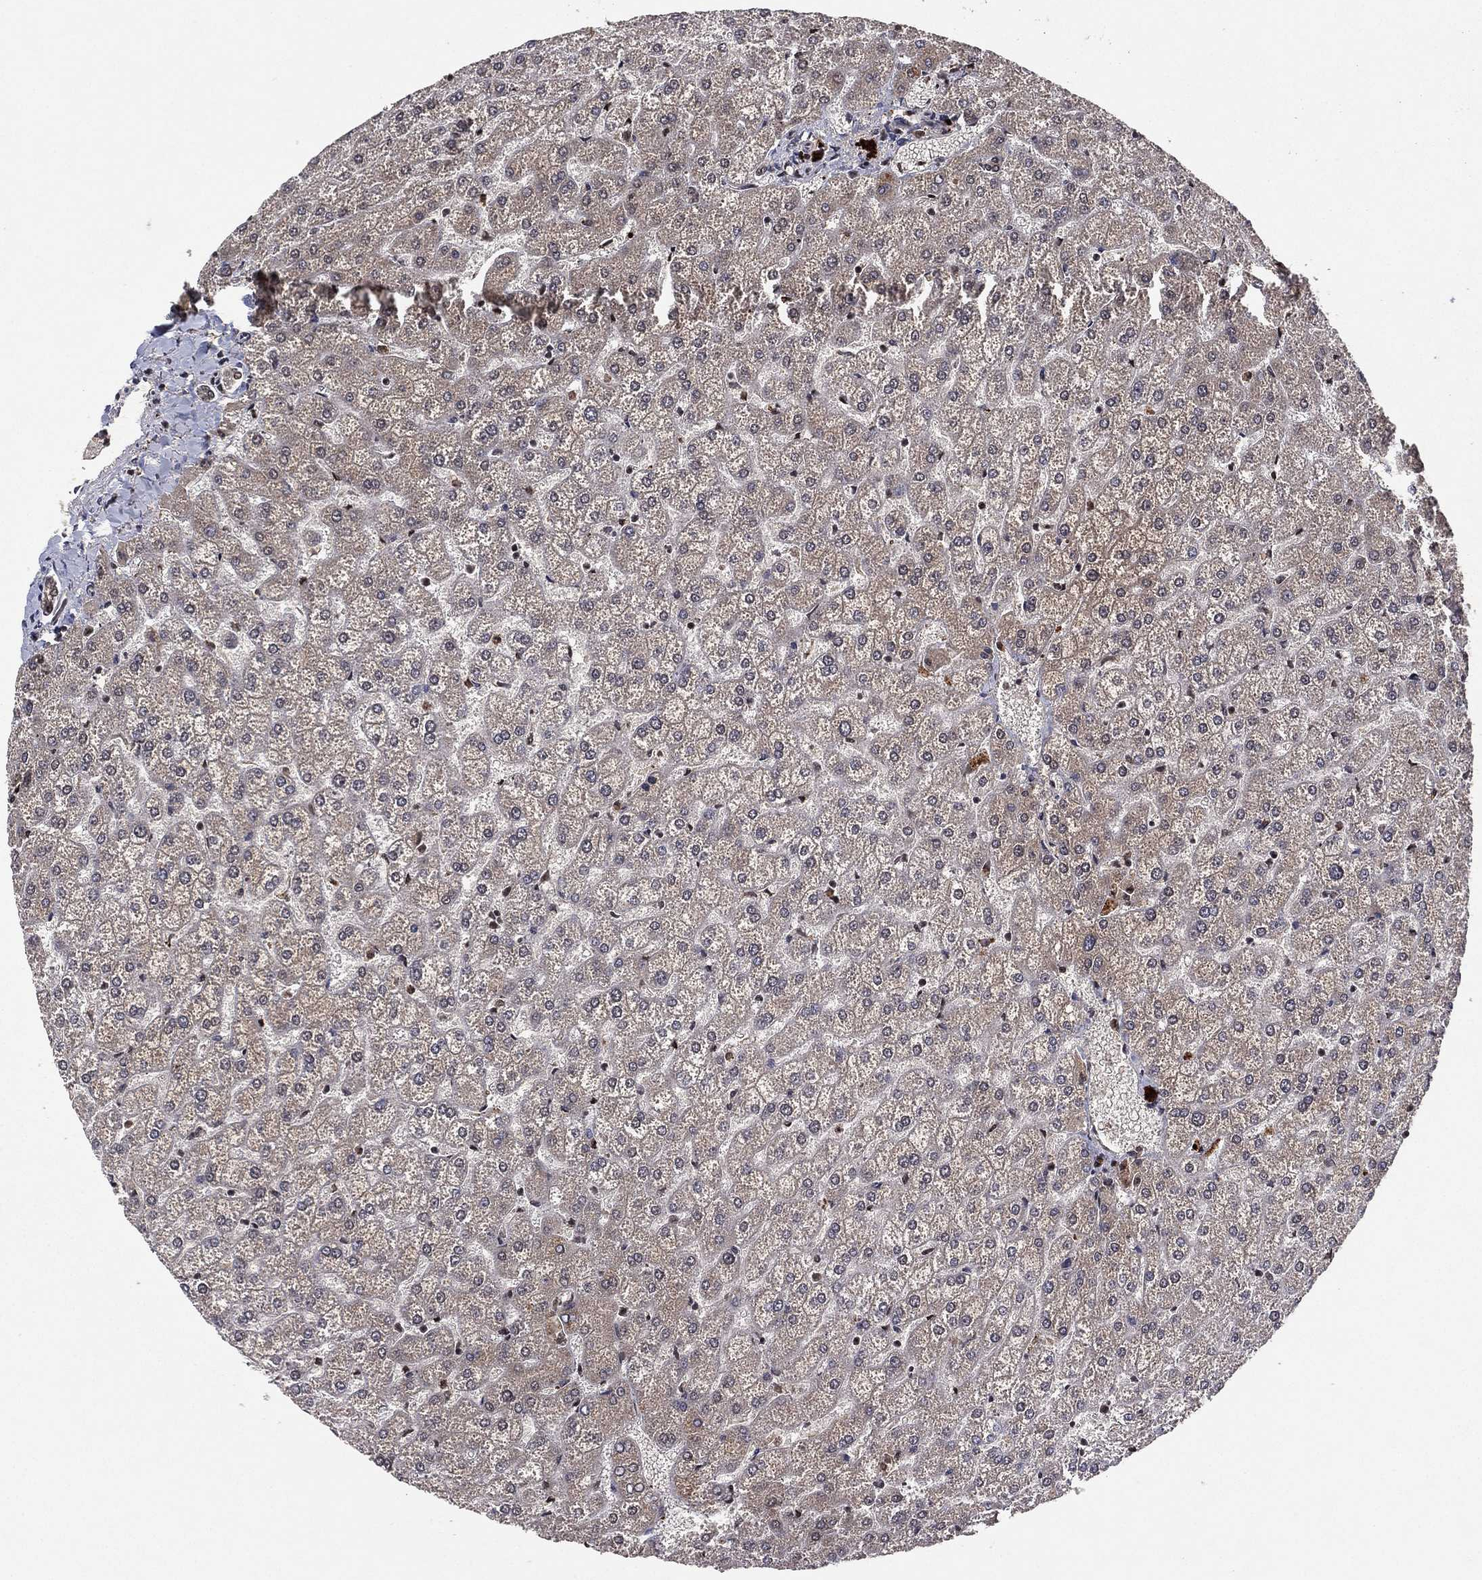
{"staining": {"intensity": "negative", "quantity": "none", "location": "none"}, "tissue": "liver", "cell_type": "Cholangiocytes", "image_type": "normal", "snomed": [{"axis": "morphology", "description": "Normal tissue, NOS"}, {"axis": "topography", "description": "Liver"}], "caption": "The histopathology image shows no significant expression in cholangiocytes of liver.", "gene": "ATG4B", "patient": {"sex": "female", "age": 32}}